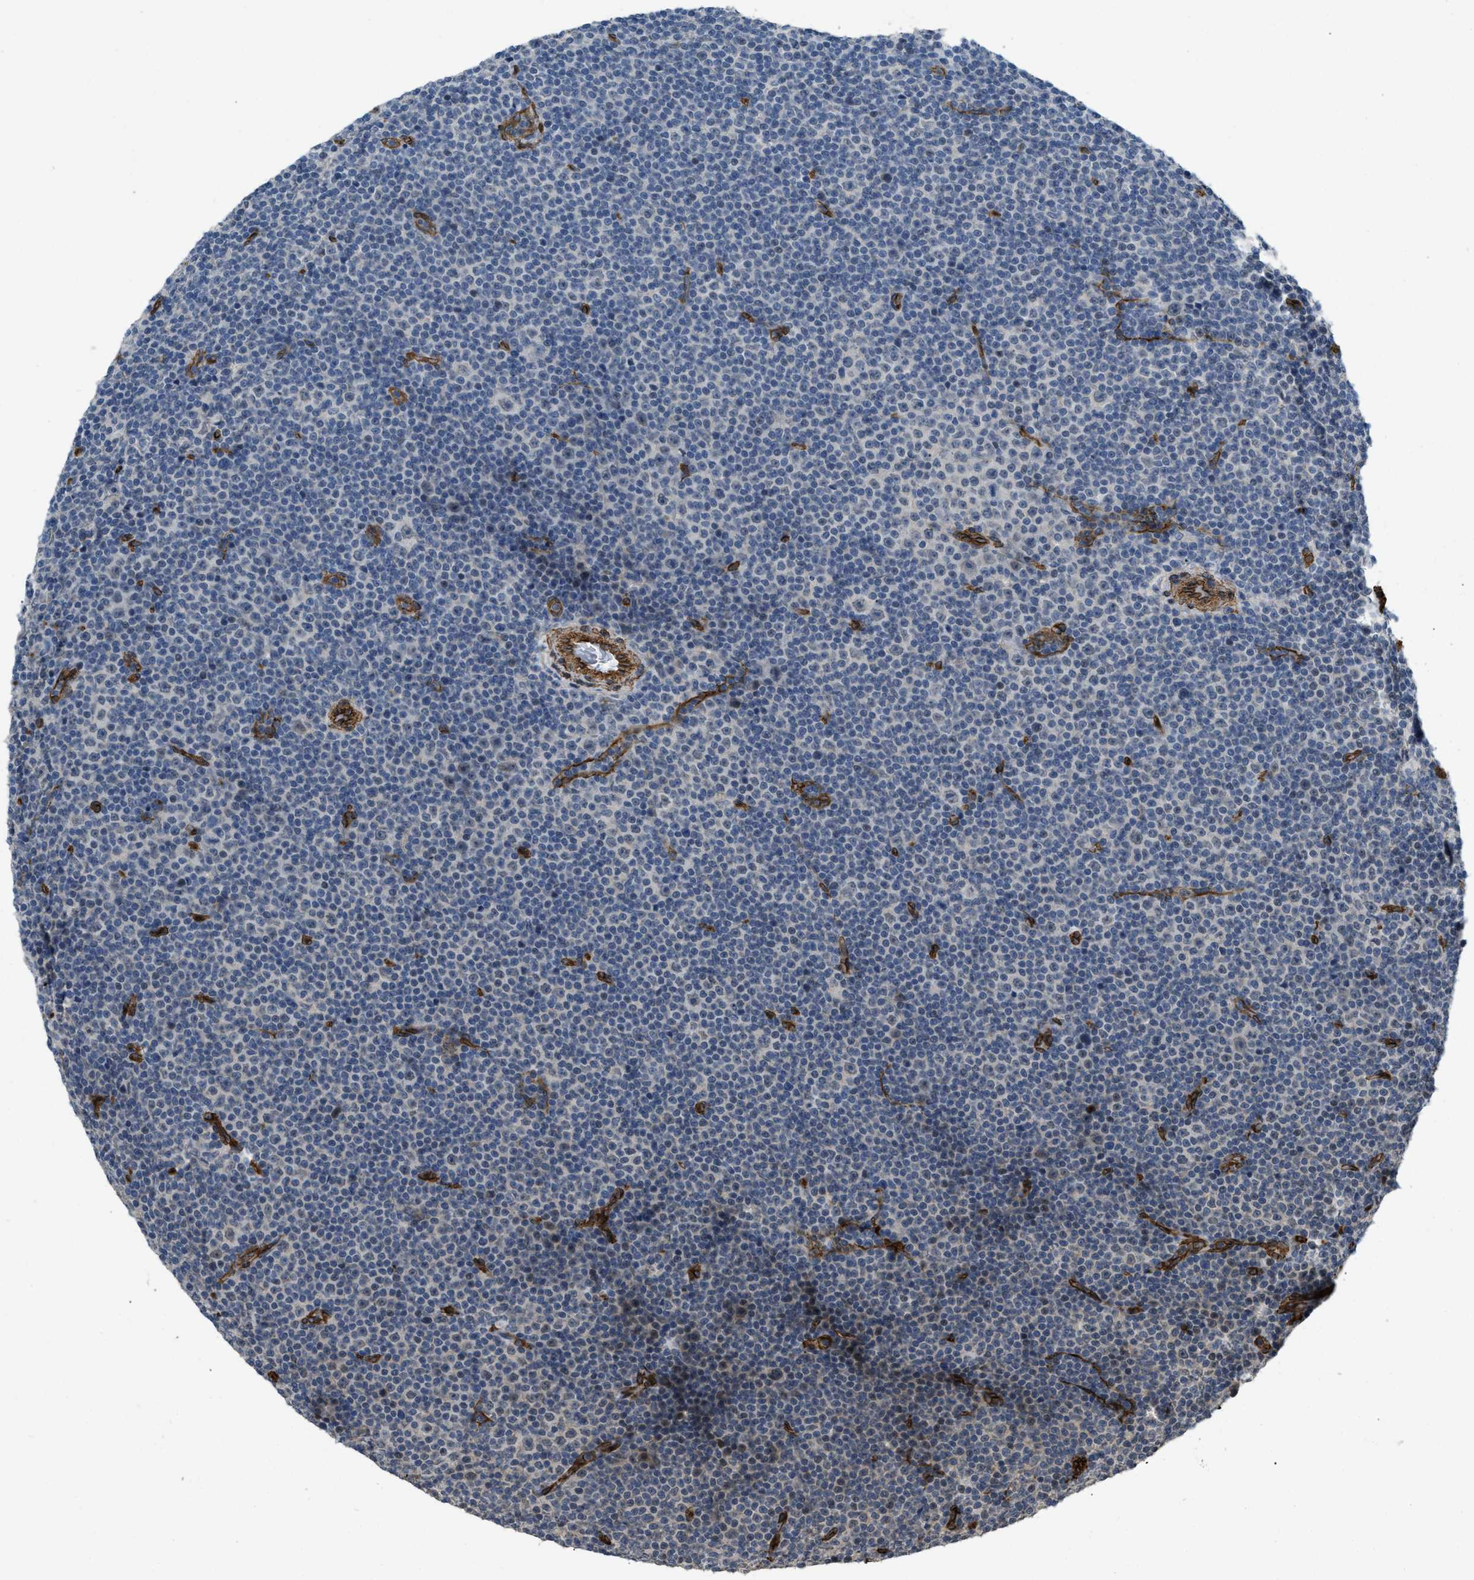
{"staining": {"intensity": "negative", "quantity": "none", "location": "none"}, "tissue": "lymphoma", "cell_type": "Tumor cells", "image_type": "cancer", "snomed": [{"axis": "morphology", "description": "Malignant lymphoma, non-Hodgkin's type, Low grade"}, {"axis": "topography", "description": "Lymph node"}], "caption": "Immunohistochemistry photomicrograph of neoplastic tissue: human lymphoma stained with DAB (3,3'-diaminobenzidine) shows no significant protein staining in tumor cells.", "gene": "NMB", "patient": {"sex": "female", "age": 67}}